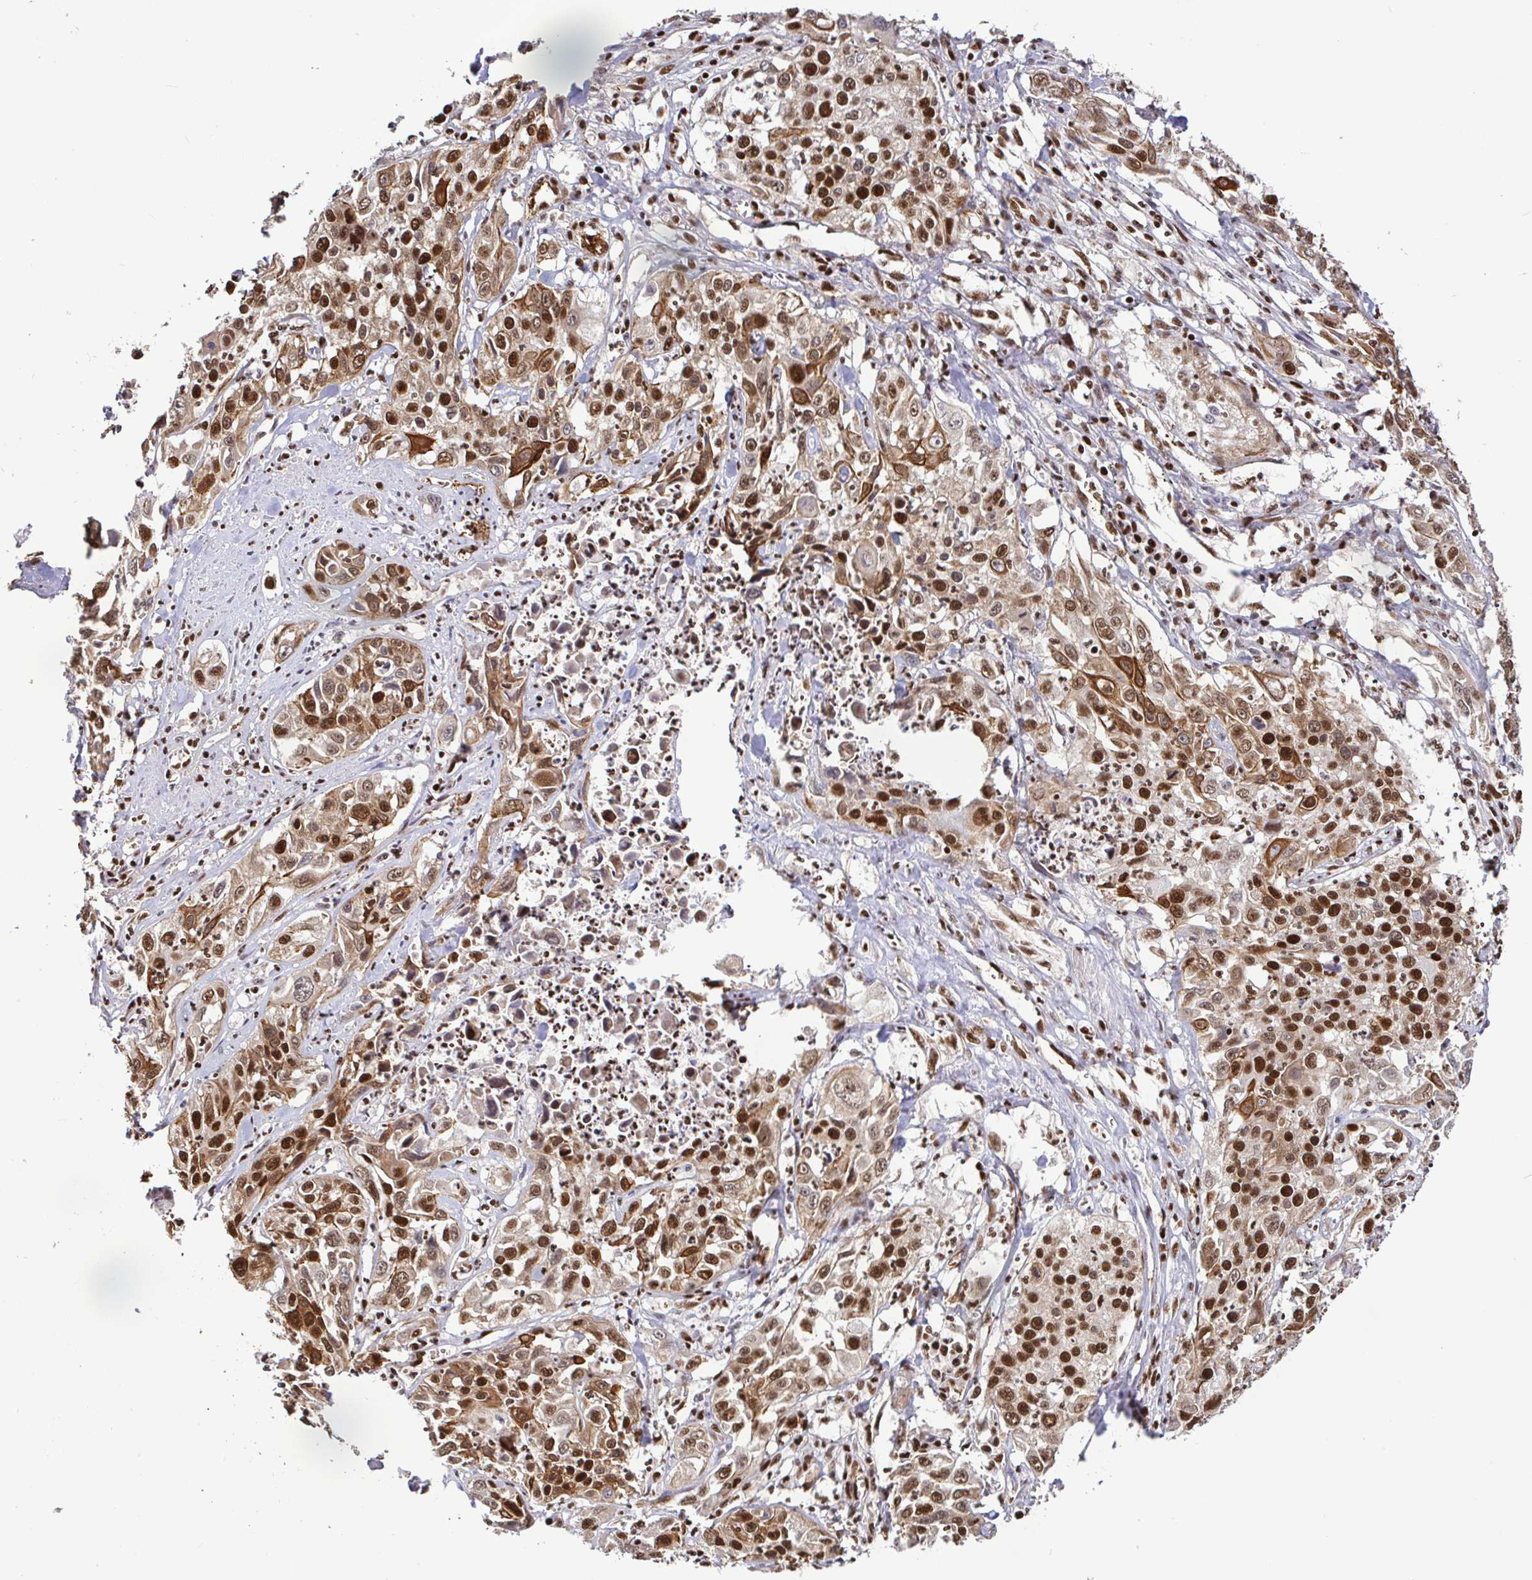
{"staining": {"intensity": "moderate", "quantity": ">75%", "location": "cytoplasmic/membranous,nuclear"}, "tissue": "lung cancer", "cell_type": "Tumor cells", "image_type": "cancer", "snomed": [{"axis": "morphology", "description": "Squamous cell carcinoma, NOS"}, {"axis": "morphology", "description": "Squamous cell carcinoma, metastatic, NOS"}, {"axis": "topography", "description": "Lung"}, {"axis": "topography", "description": "Pleura, NOS"}], "caption": "This is a photomicrograph of immunohistochemistry (IHC) staining of metastatic squamous cell carcinoma (lung), which shows moderate staining in the cytoplasmic/membranous and nuclear of tumor cells.", "gene": "SP3", "patient": {"sex": "male", "age": 72}}